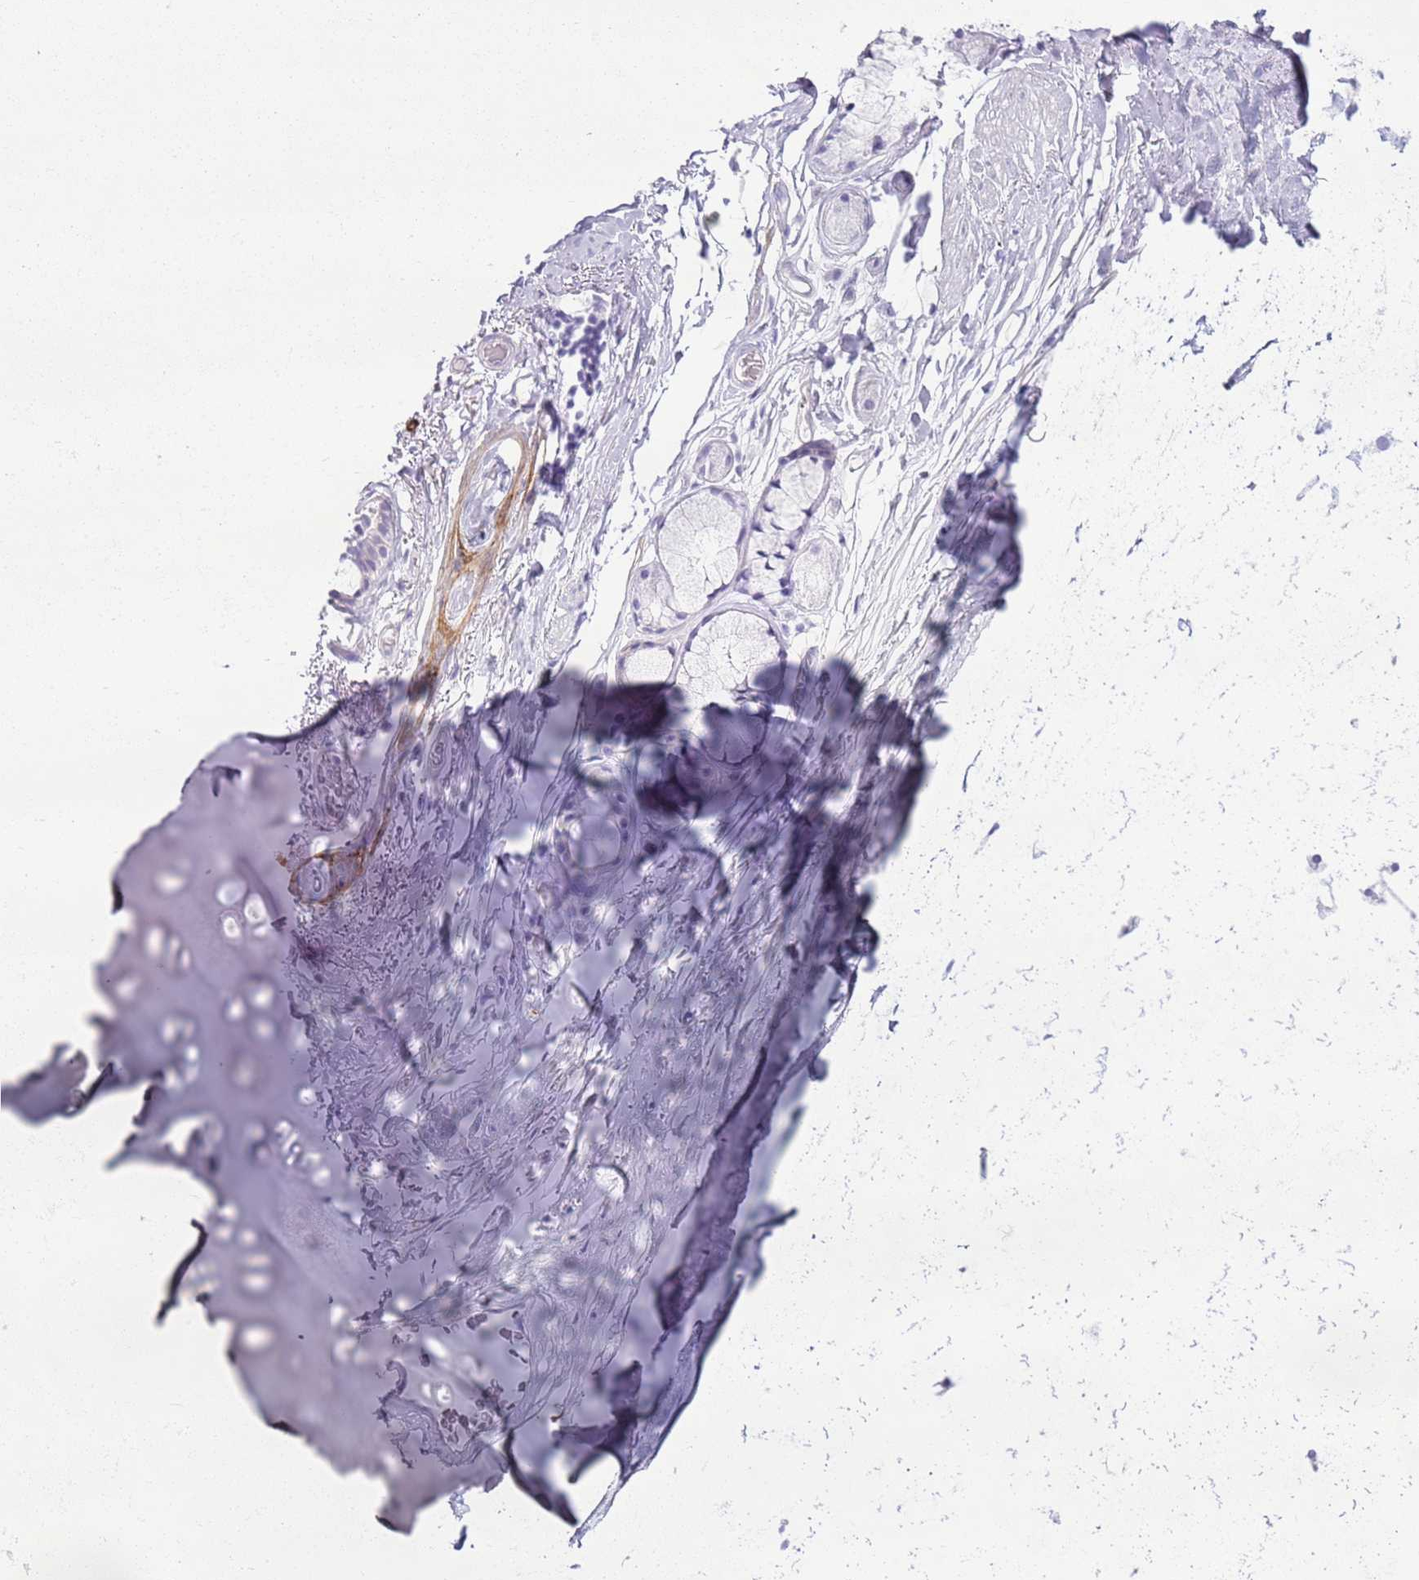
{"staining": {"intensity": "negative", "quantity": "none", "location": "none"}, "tissue": "adipose tissue", "cell_type": "Adipocytes", "image_type": "normal", "snomed": [{"axis": "morphology", "description": "Normal tissue, NOS"}, {"axis": "topography", "description": "Lymph node"}, {"axis": "topography", "description": "Bronchus"}], "caption": "DAB immunohistochemical staining of unremarkable adipose tissue displays no significant staining in adipocytes.", "gene": "CD177", "patient": {"sex": "male", "age": 63}}